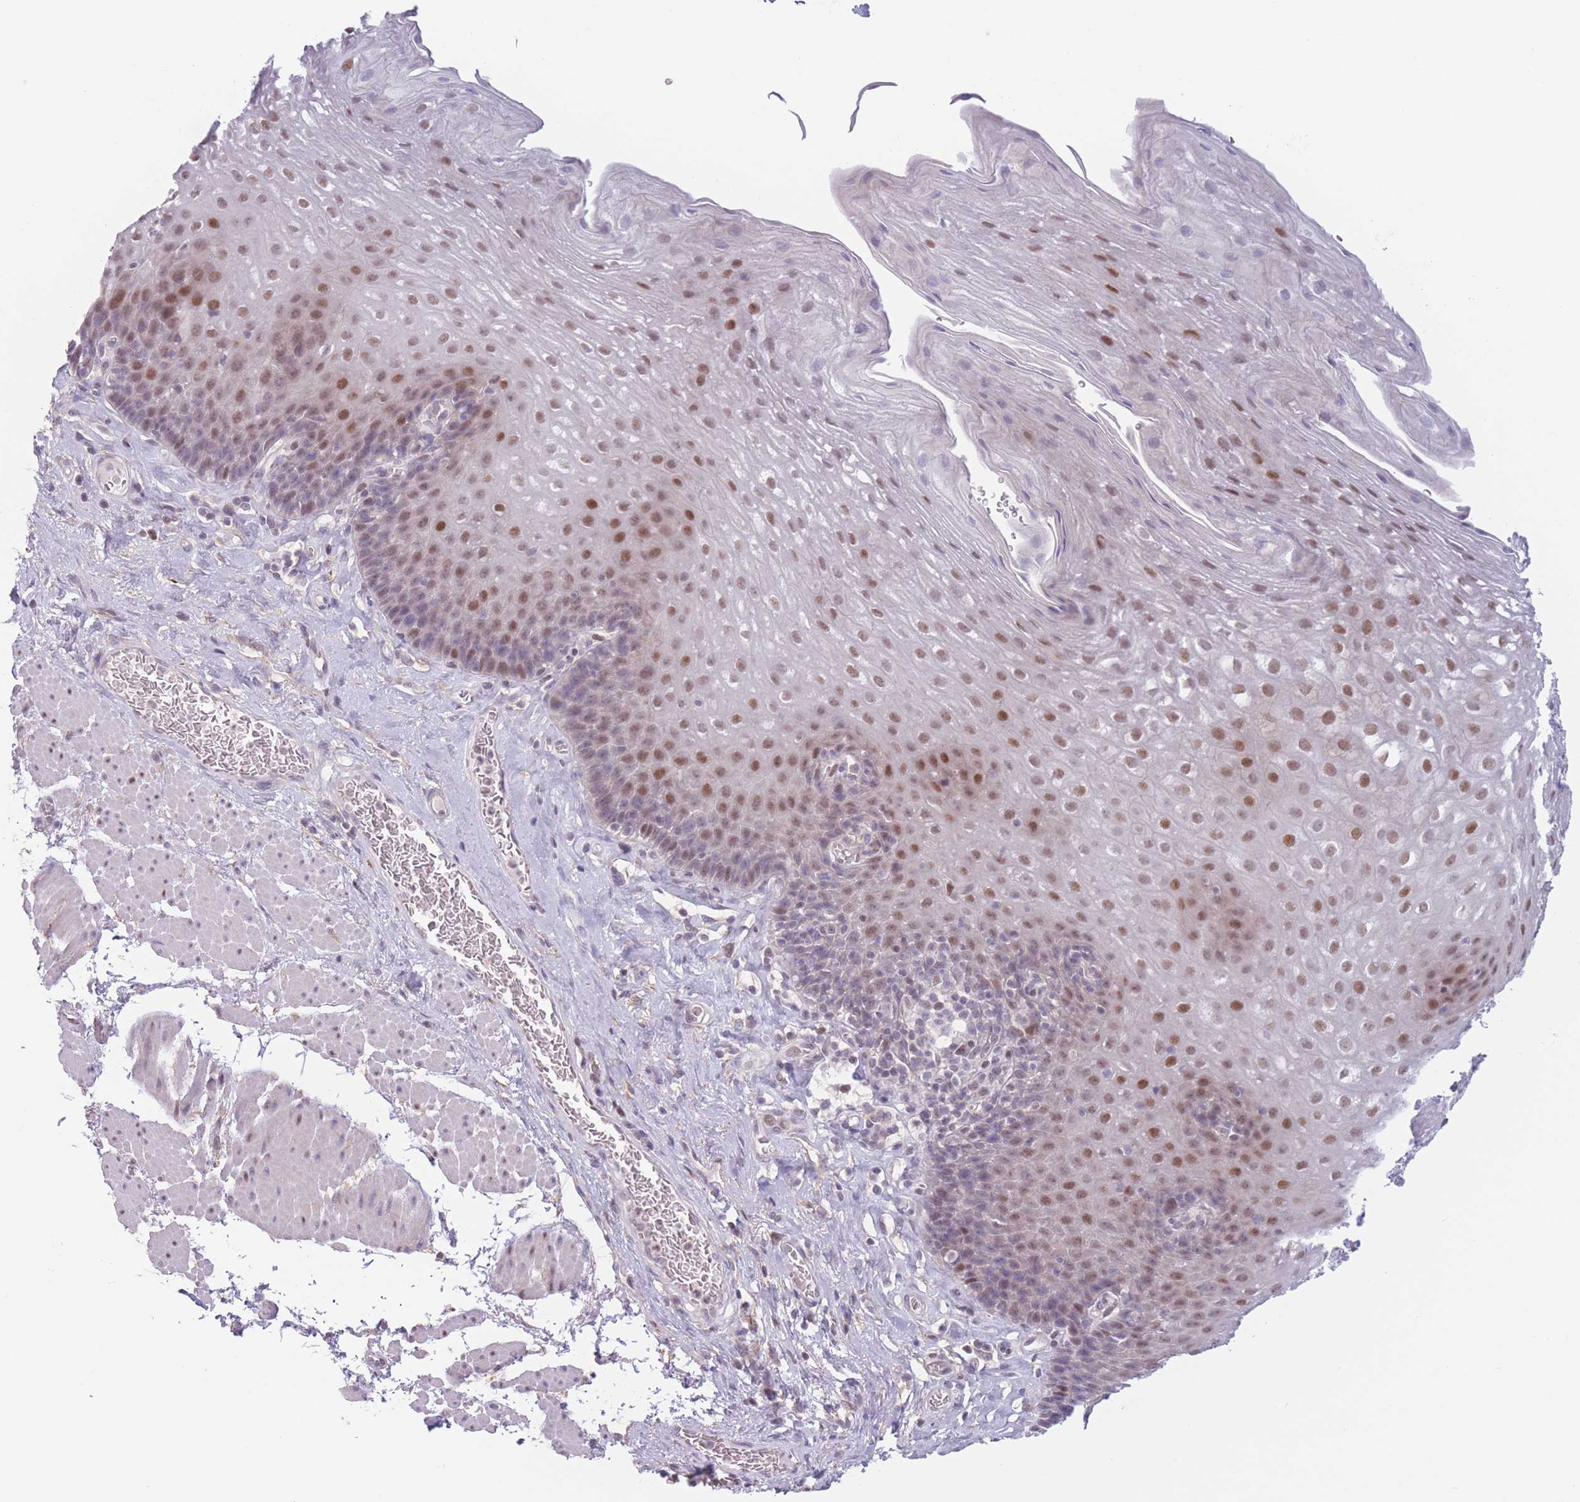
{"staining": {"intensity": "moderate", "quantity": "25%-75%", "location": "nuclear"}, "tissue": "esophagus", "cell_type": "Squamous epithelial cells", "image_type": "normal", "snomed": [{"axis": "morphology", "description": "Normal tissue, NOS"}, {"axis": "topography", "description": "Esophagus"}], "caption": "This micrograph shows IHC staining of unremarkable esophagus, with medium moderate nuclear expression in approximately 25%-75% of squamous epithelial cells.", "gene": "ENSG00000267179", "patient": {"sex": "female", "age": 66}}